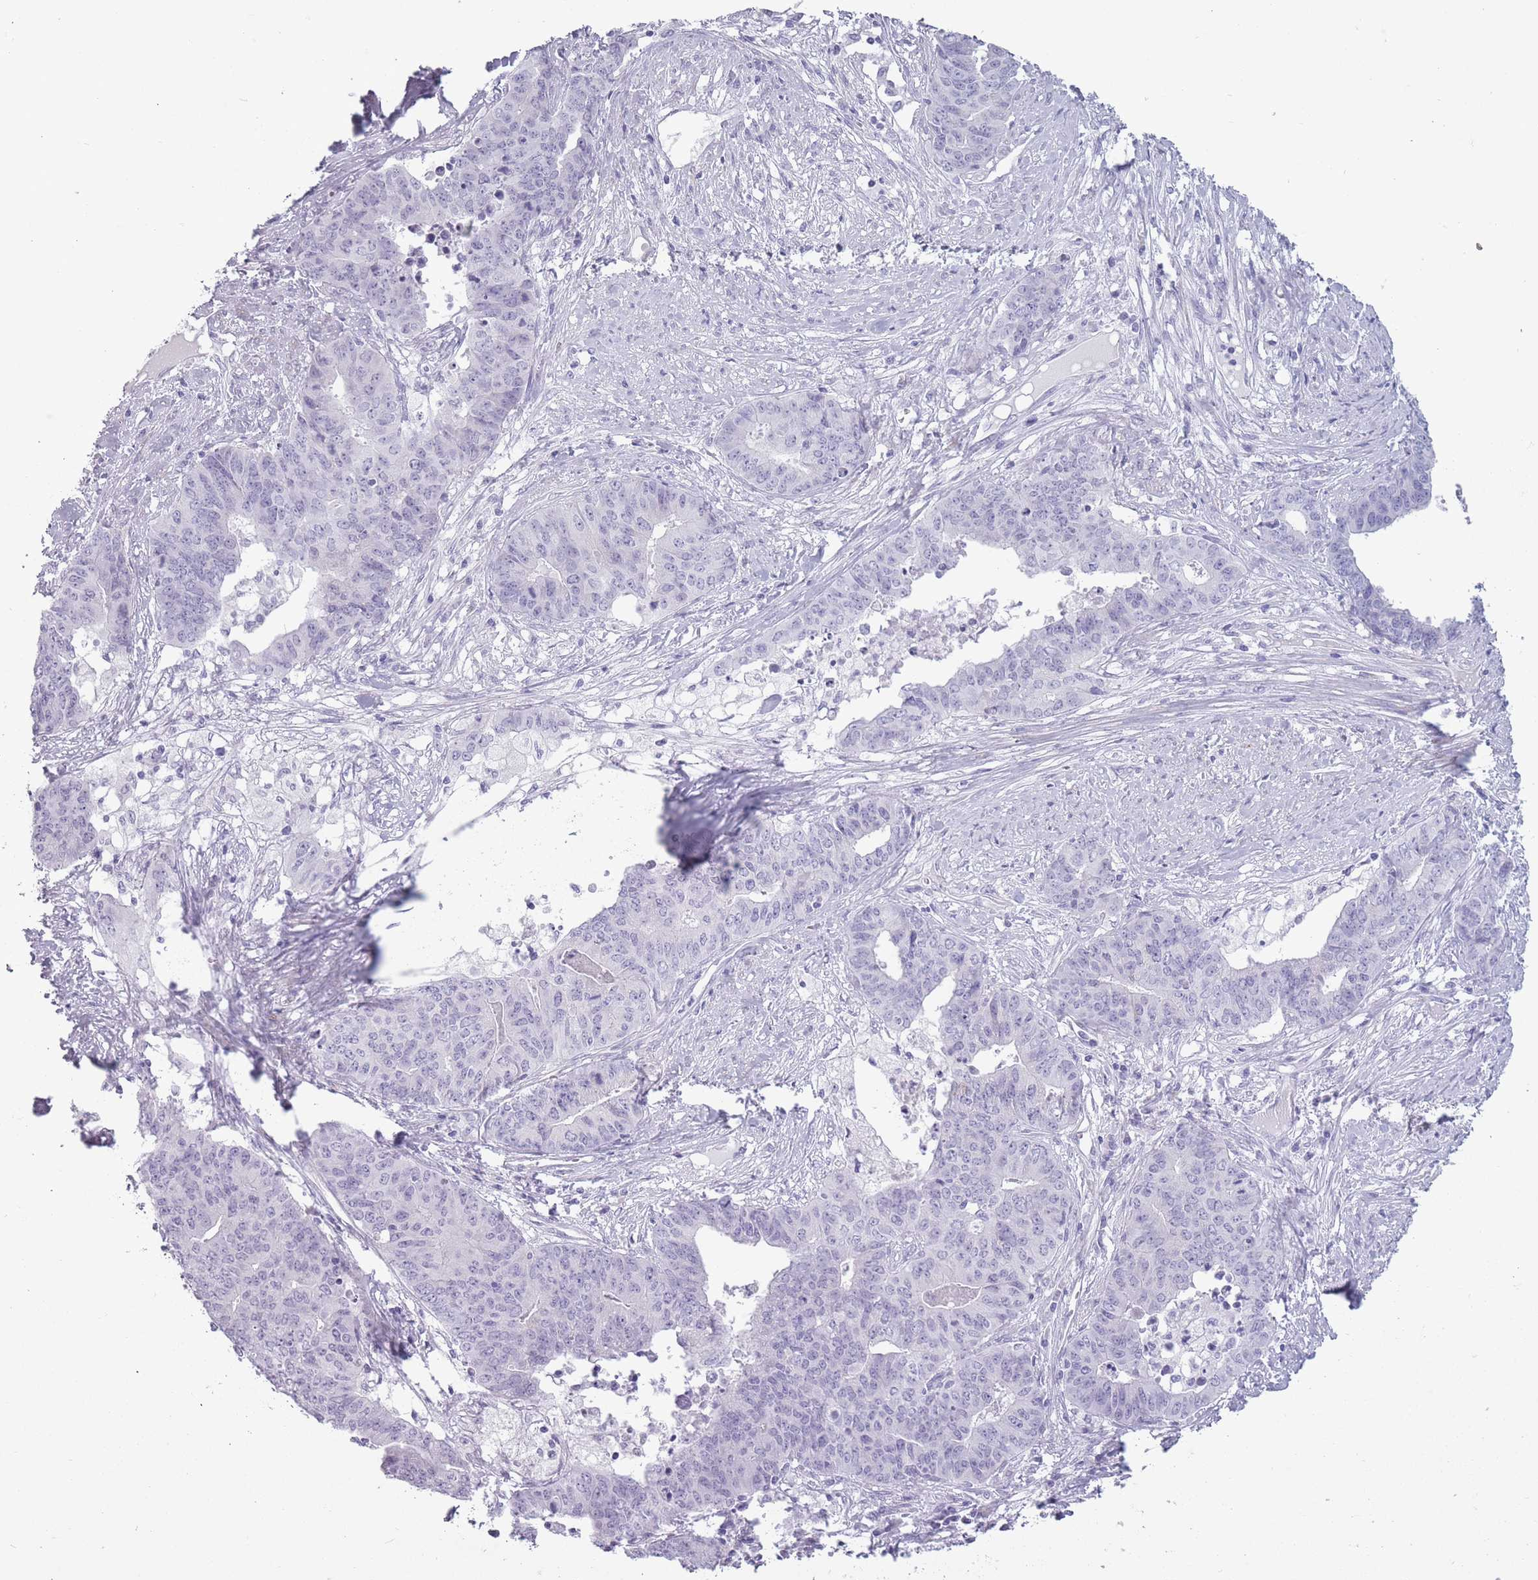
{"staining": {"intensity": "negative", "quantity": "none", "location": "none"}, "tissue": "endometrial cancer", "cell_type": "Tumor cells", "image_type": "cancer", "snomed": [{"axis": "morphology", "description": "Adenocarcinoma, NOS"}, {"axis": "topography", "description": "Endometrium"}], "caption": "An image of human adenocarcinoma (endometrial) is negative for staining in tumor cells.", "gene": "GOLGA6D", "patient": {"sex": "female", "age": 59}}